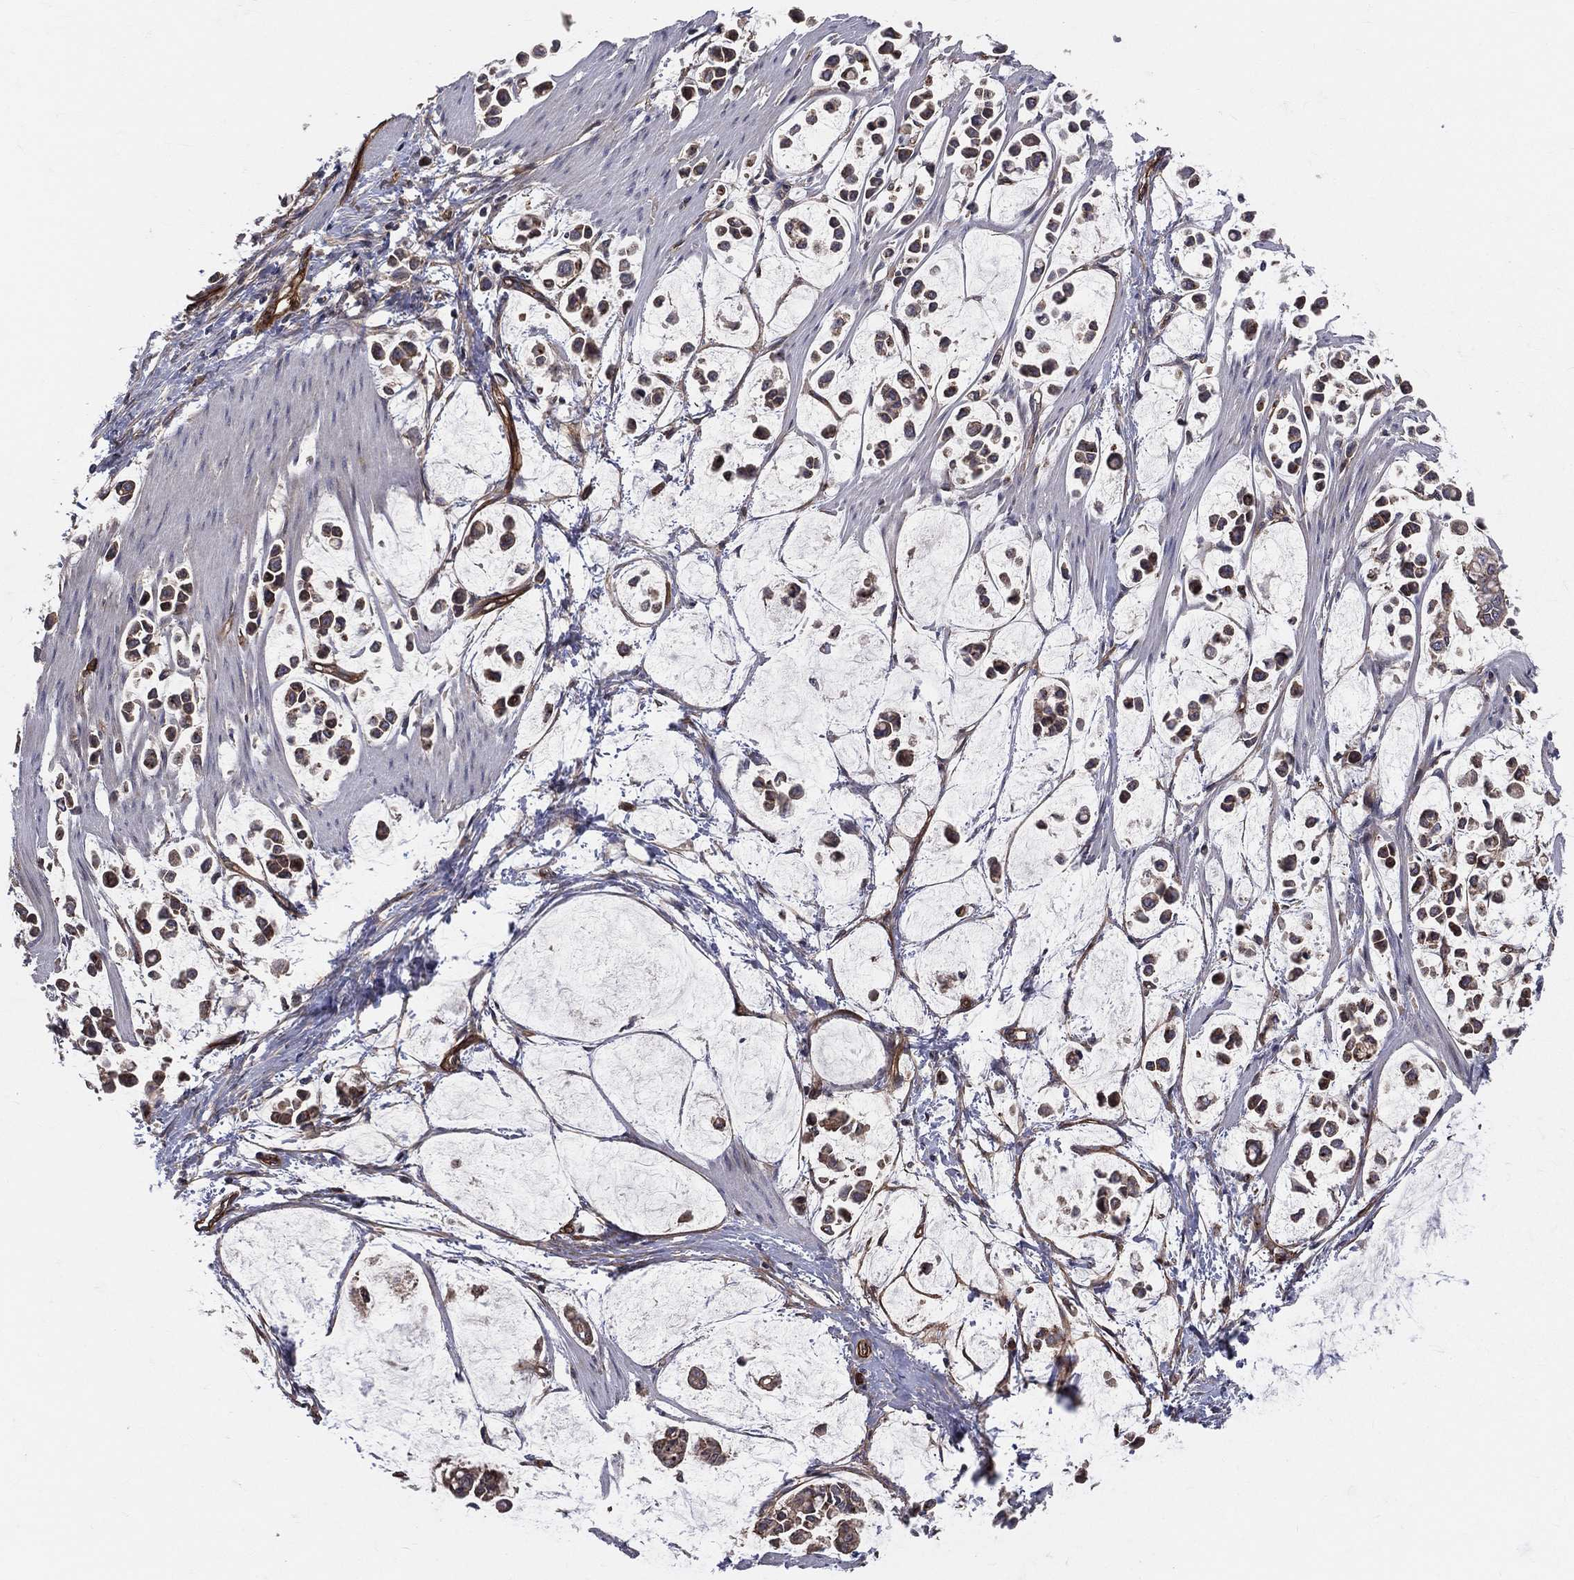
{"staining": {"intensity": "strong", "quantity": "25%-75%", "location": "cytoplasmic/membranous"}, "tissue": "stomach cancer", "cell_type": "Tumor cells", "image_type": "cancer", "snomed": [{"axis": "morphology", "description": "Adenocarcinoma, NOS"}, {"axis": "topography", "description": "Stomach"}], "caption": "A histopathology image of stomach cancer stained for a protein demonstrates strong cytoplasmic/membranous brown staining in tumor cells.", "gene": "ENTPD1", "patient": {"sex": "male", "age": 82}}